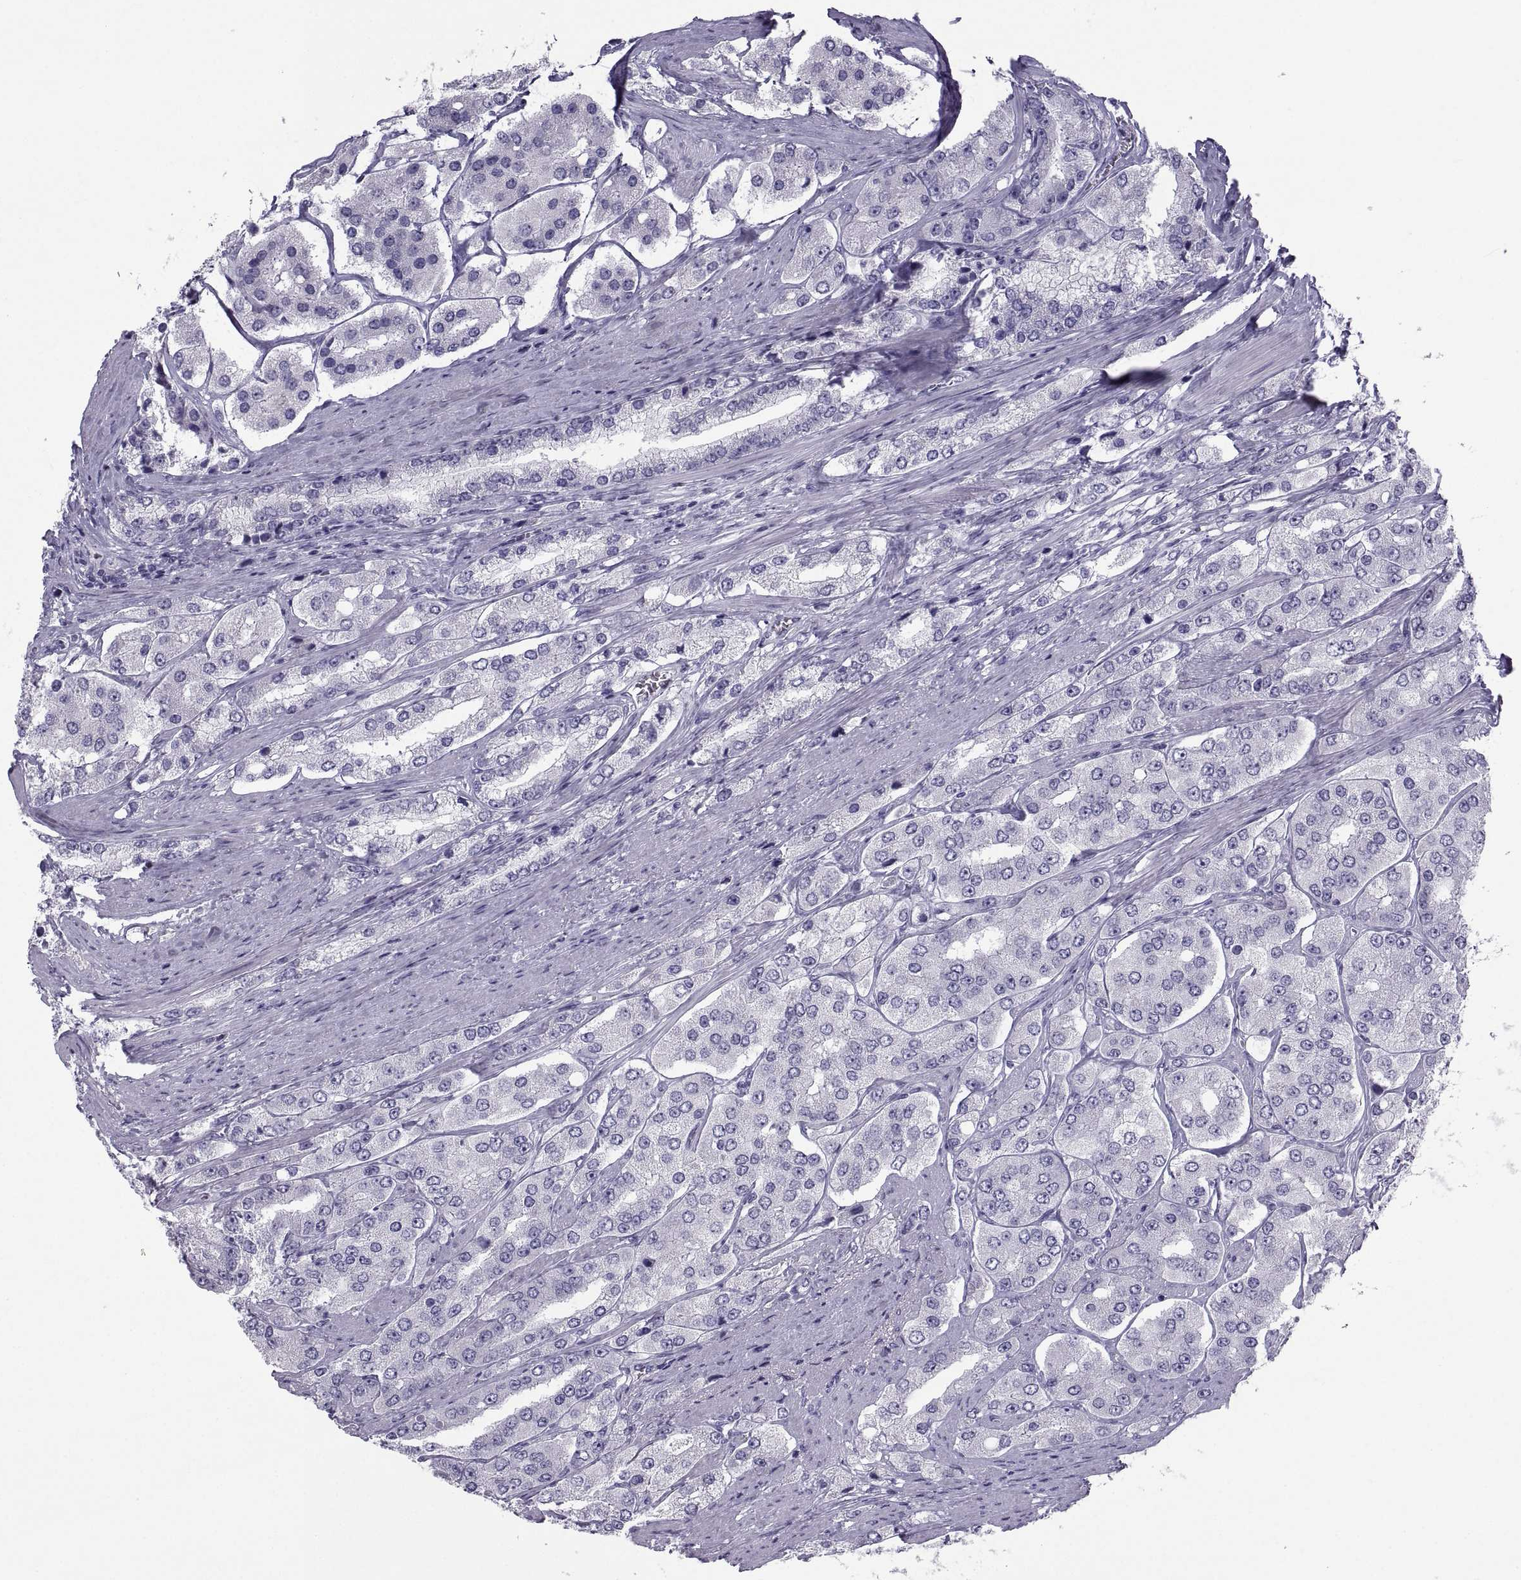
{"staining": {"intensity": "negative", "quantity": "none", "location": "none"}, "tissue": "prostate cancer", "cell_type": "Tumor cells", "image_type": "cancer", "snomed": [{"axis": "morphology", "description": "Adenocarcinoma, Low grade"}, {"axis": "topography", "description": "Prostate"}], "caption": "This is an immunohistochemistry (IHC) photomicrograph of low-grade adenocarcinoma (prostate). There is no expression in tumor cells.", "gene": "PCSK1N", "patient": {"sex": "male", "age": 69}}